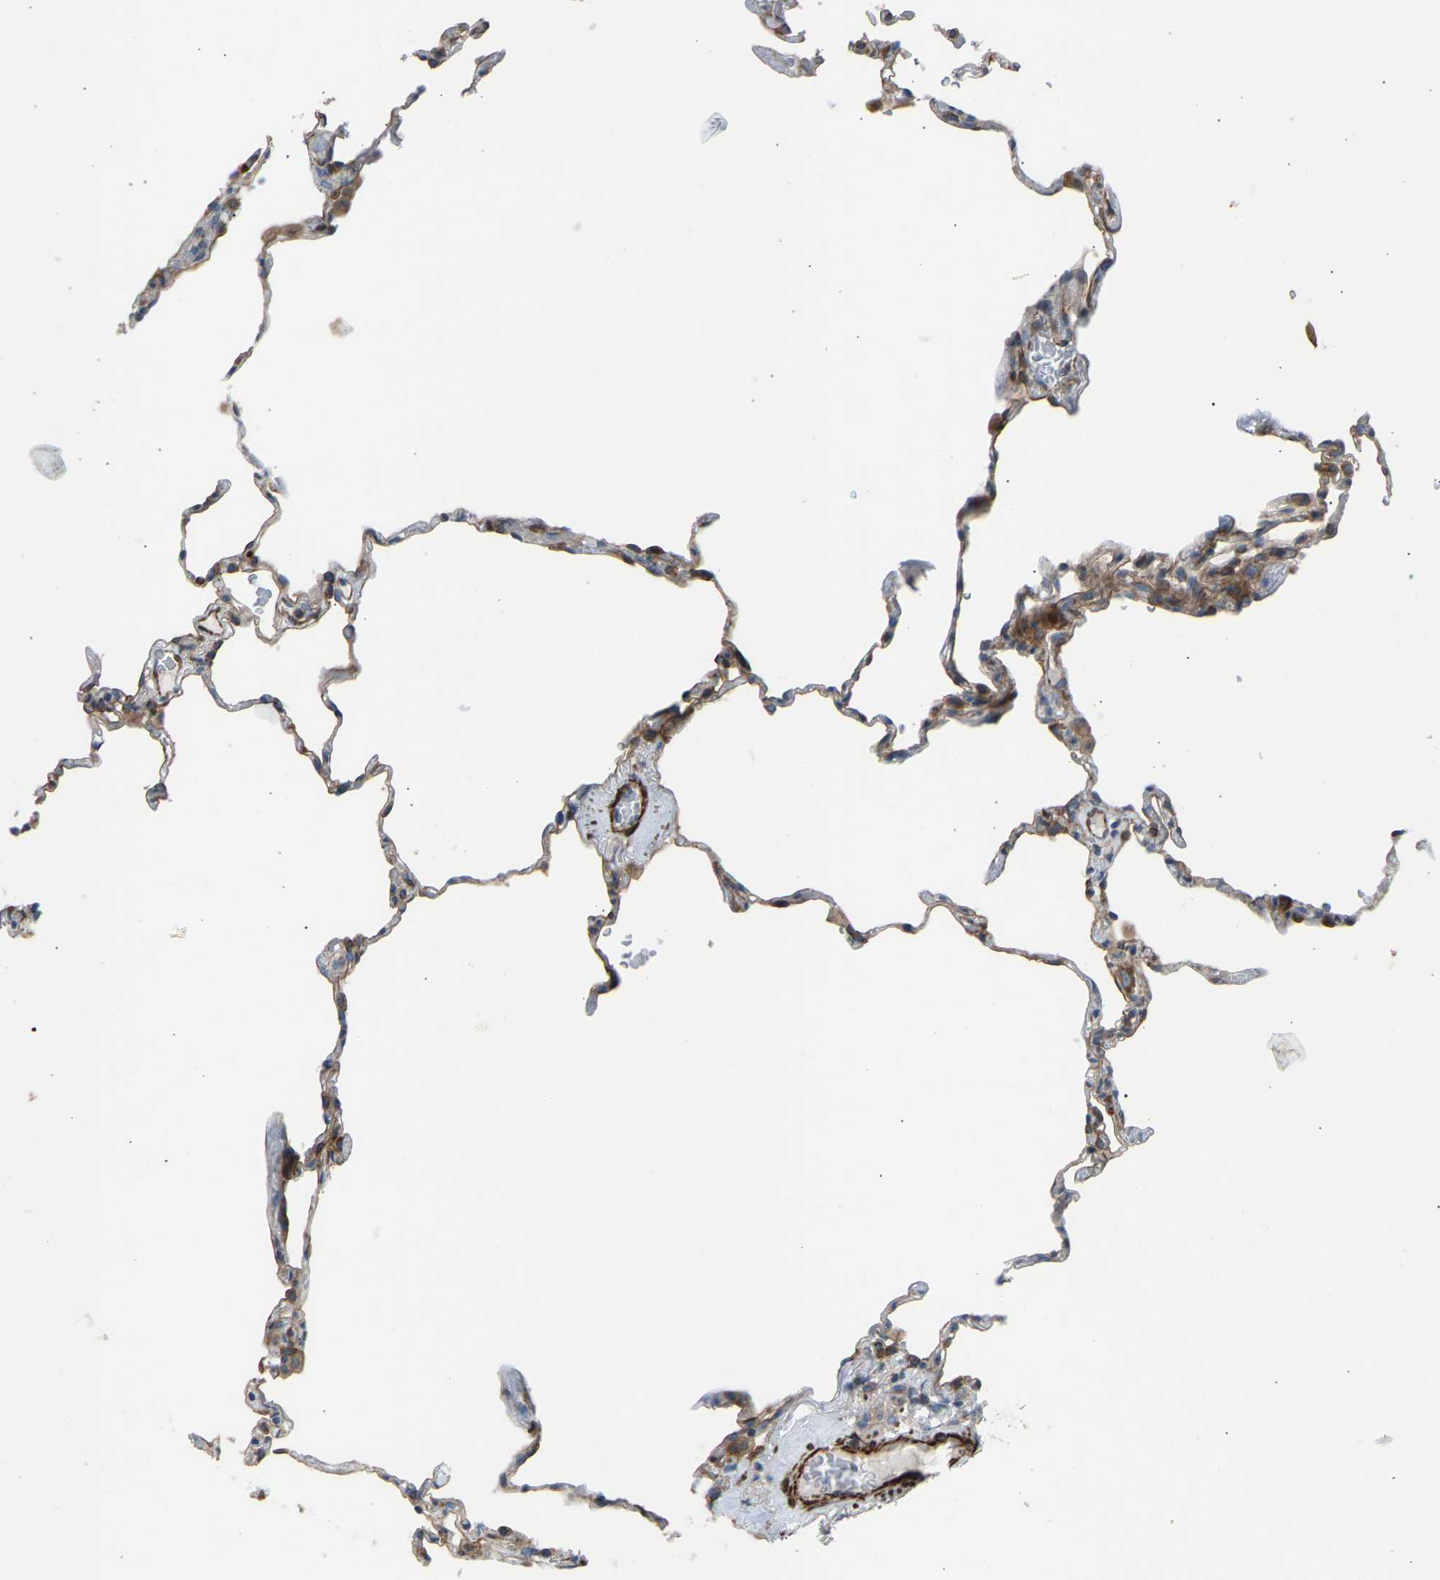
{"staining": {"intensity": "moderate", "quantity": "25%-75%", "location": "cytoplasmic/membranous"}, "tissue": "lung", "cell_type": "Alveolar cells", "image_type": "normal", "snomed": [{"axis": "morphology", "description": "Normal tissue, NOS"}, {"axis": "topography", "description": "Lung"}], "caption": "Lung stained with immunohistochemistry shows moderate cytoplasmic/membranous positivity in approximately 25%-75% of alveolar cells. Using DAB (brown) and hematoxylin (blue) stains, captured at high magnification using brightfield microscopy.", "gene": "VPS41", "patient": {"sex": "male", "age": 59}}